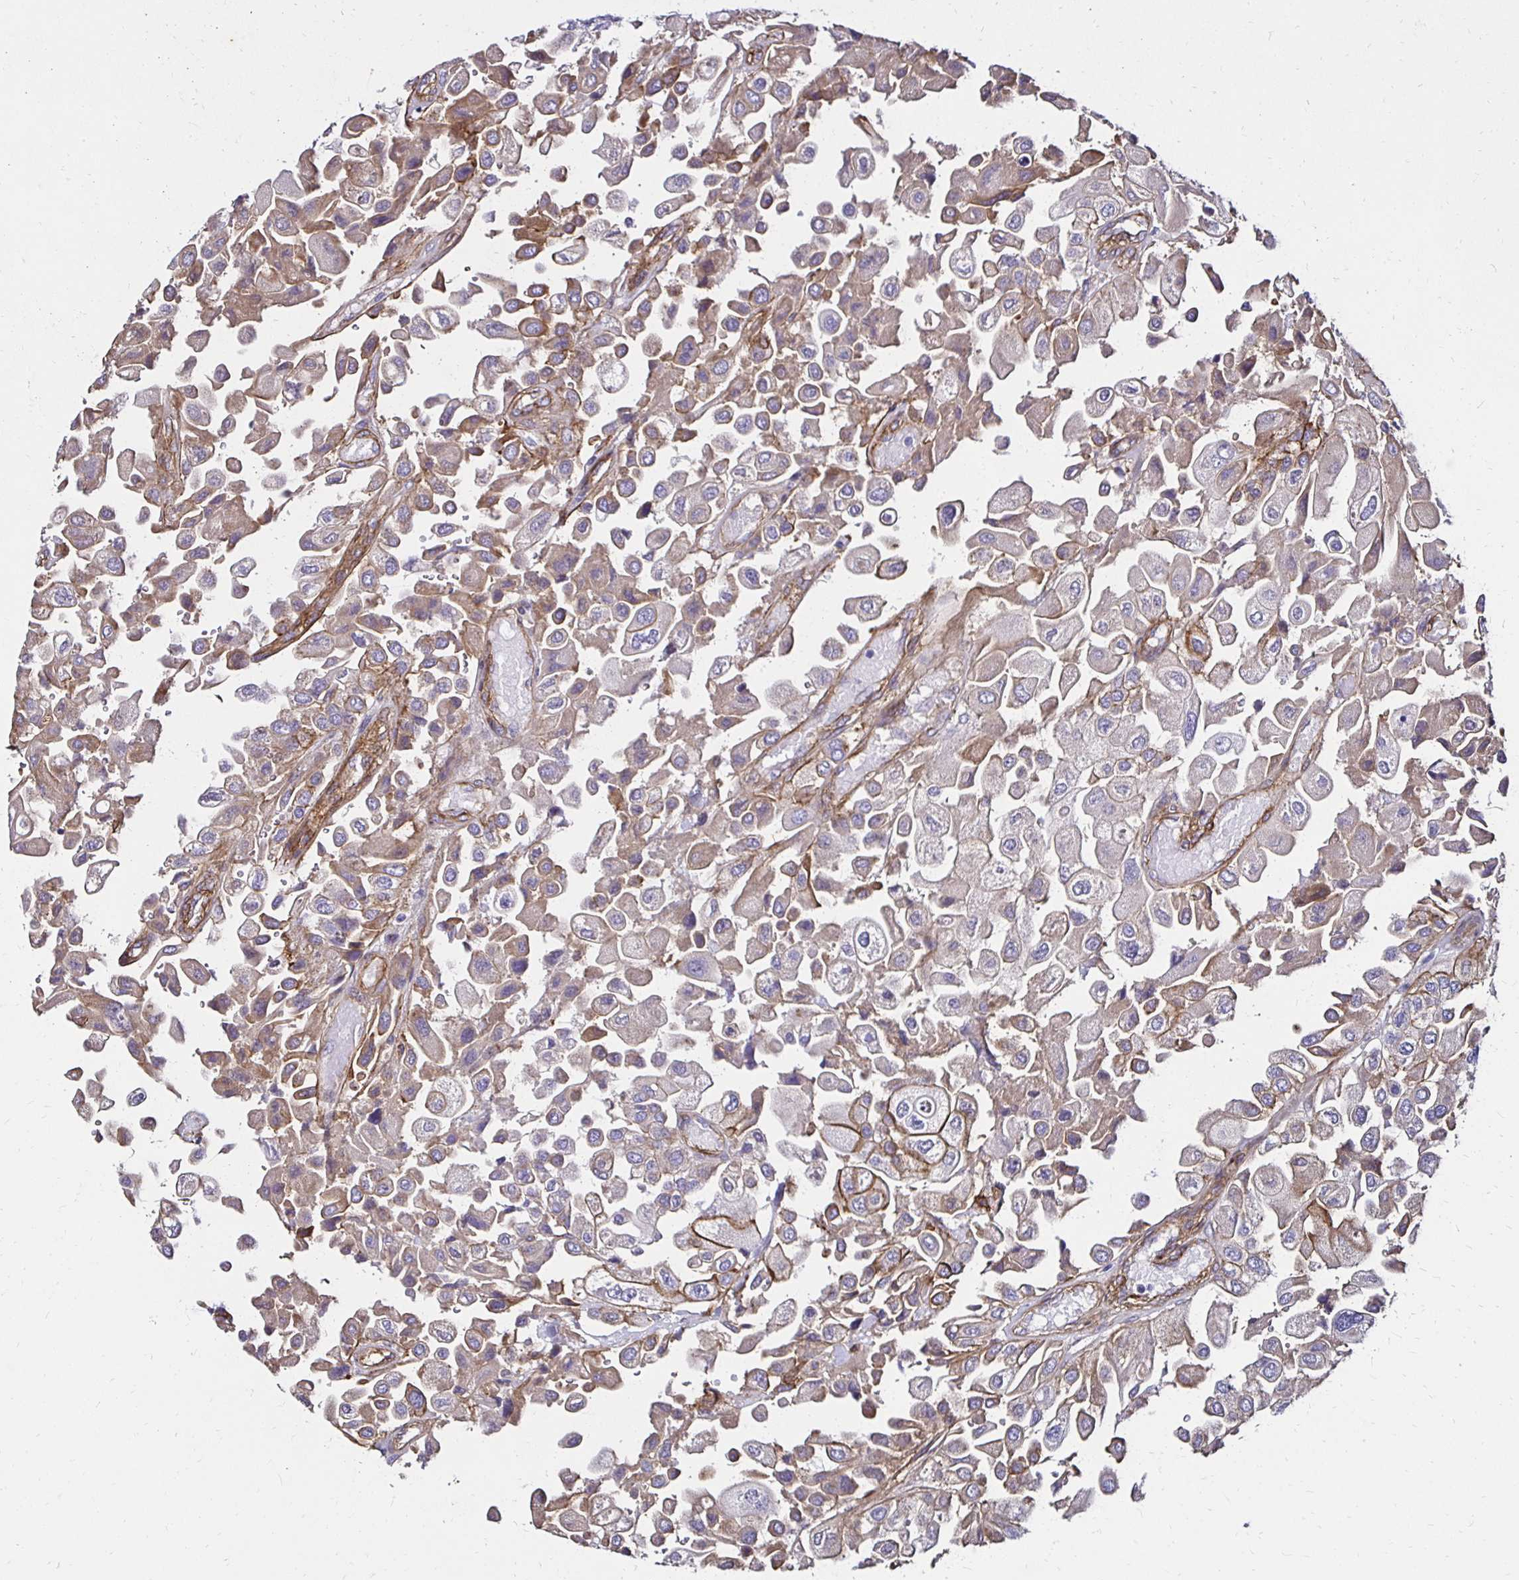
{"staining": {"intensity": "weak", "quantity": "25%-75%", "location": "cytoplasmic/membranous"}, "tissue": "urothelial cancer", "cell_type": "Tumor cells", "image_type": "cancer", "snomed": [{"axis": "morphology", "description": "Urothelial carcinoma, High grade"}, {"axis": "topography", "description": "Urinary bladder"}], "caption": "Immunohistochemical staining of human high-grade urothelial carcinoma shows low levels of weak cytoplasmic/membranous protein expression in about 25%-75% of tumor cells.", "gene": "ITGB1", "patient": {"sex": "female", "age": 64}}